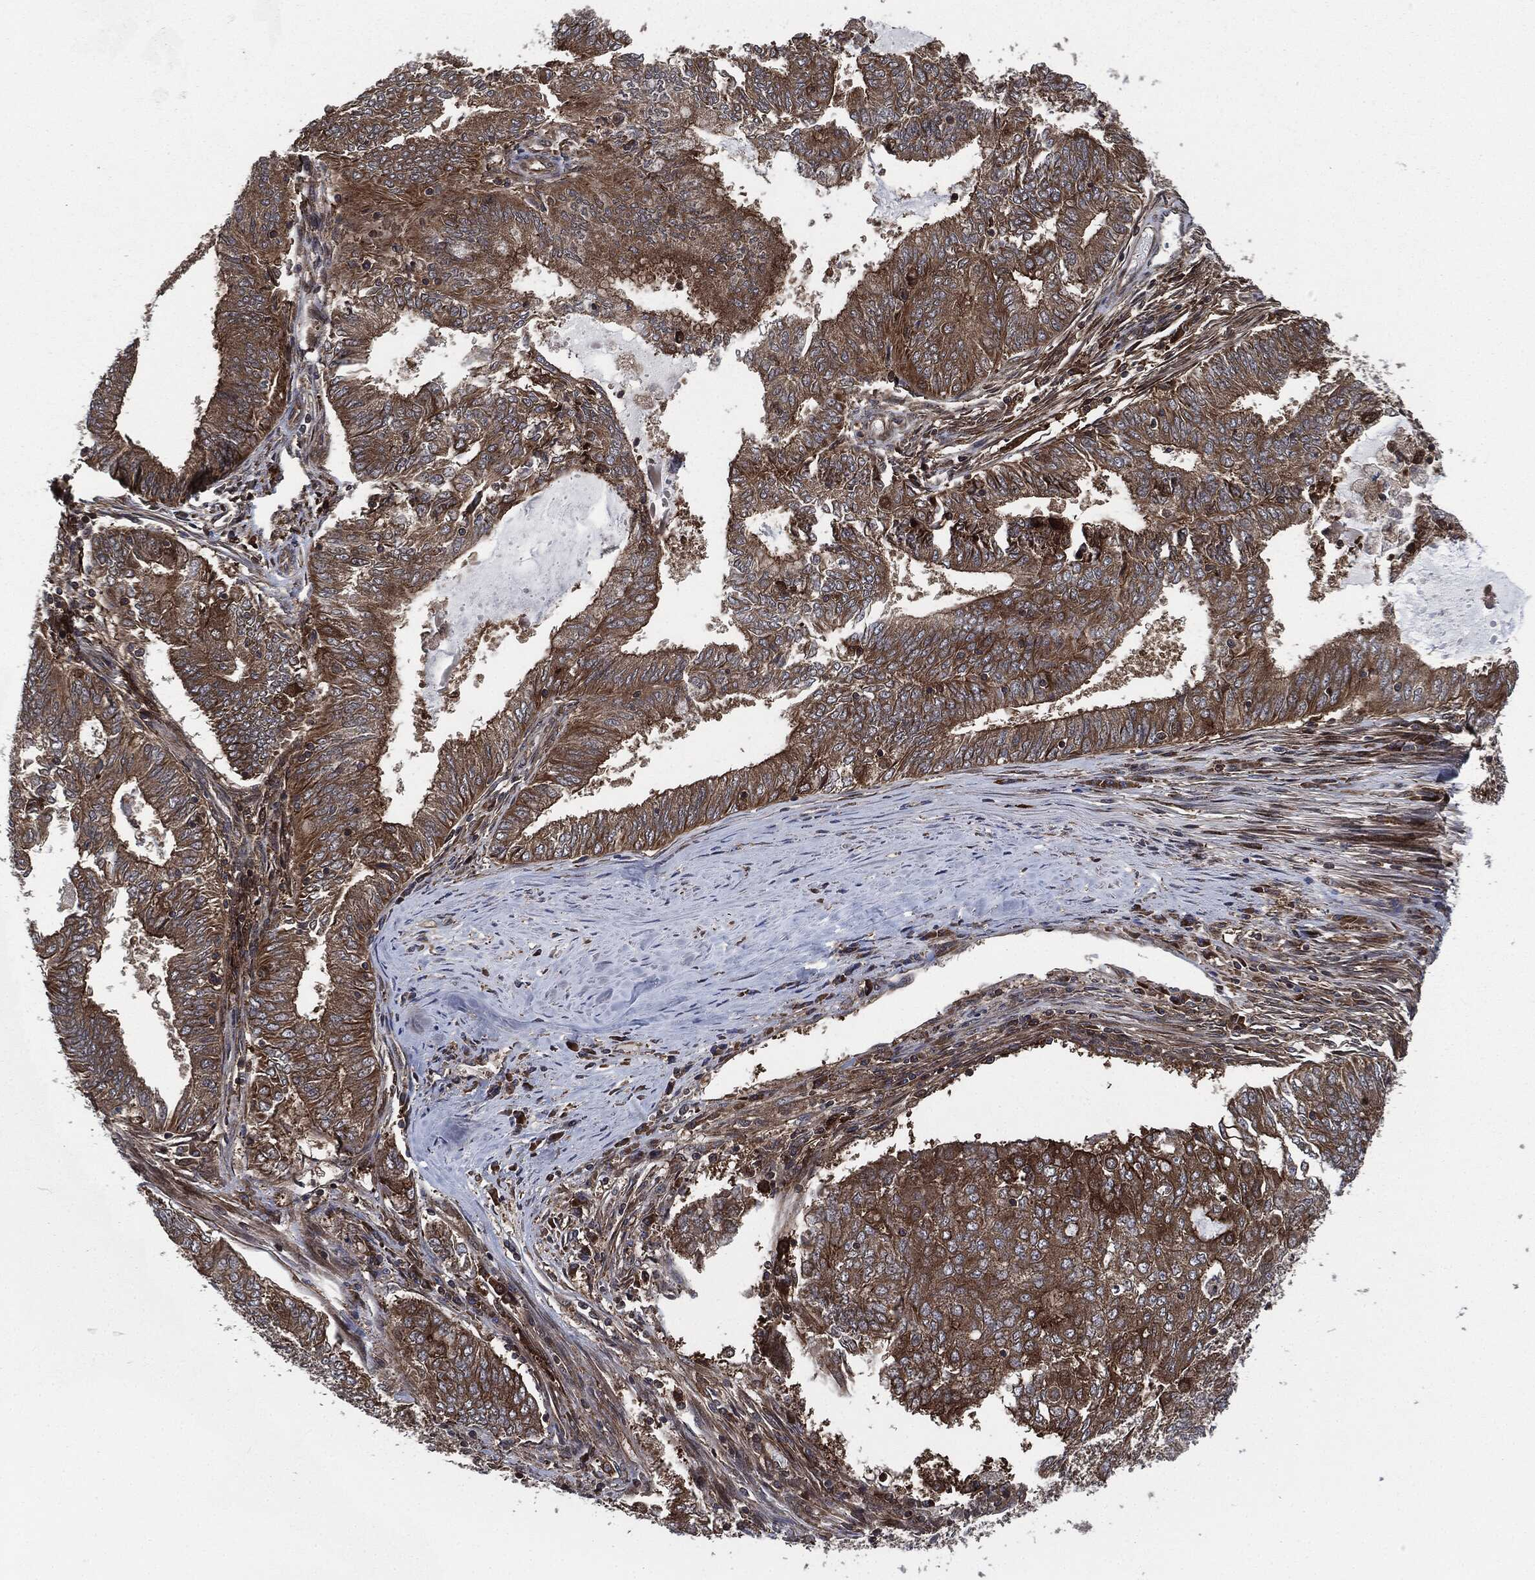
{"staining": {"intensity": "moderate", "quantity": ">75%", "location": "cytoplasmic/membranous"}, "tissue": "endometrial cancer", "cell_type": "Tumor cells", "image_type": "cancer", "snomed": [{"axis": "morphology", "description": "Adenocarcinoma, NOS"}, {"axis": "topography", "description": "Endometrium"}], "caption": "Protein staining of endometrial adenocarcinoma tissue displays moderate cytoplasmic/membranous expression in approximately >75% of tumor cells. The protein of interest is shown in brown color, while the nuclei are stained blue.", "gene": "RAP1GDS1", "patient": {"sex": "female", "age": 62}}